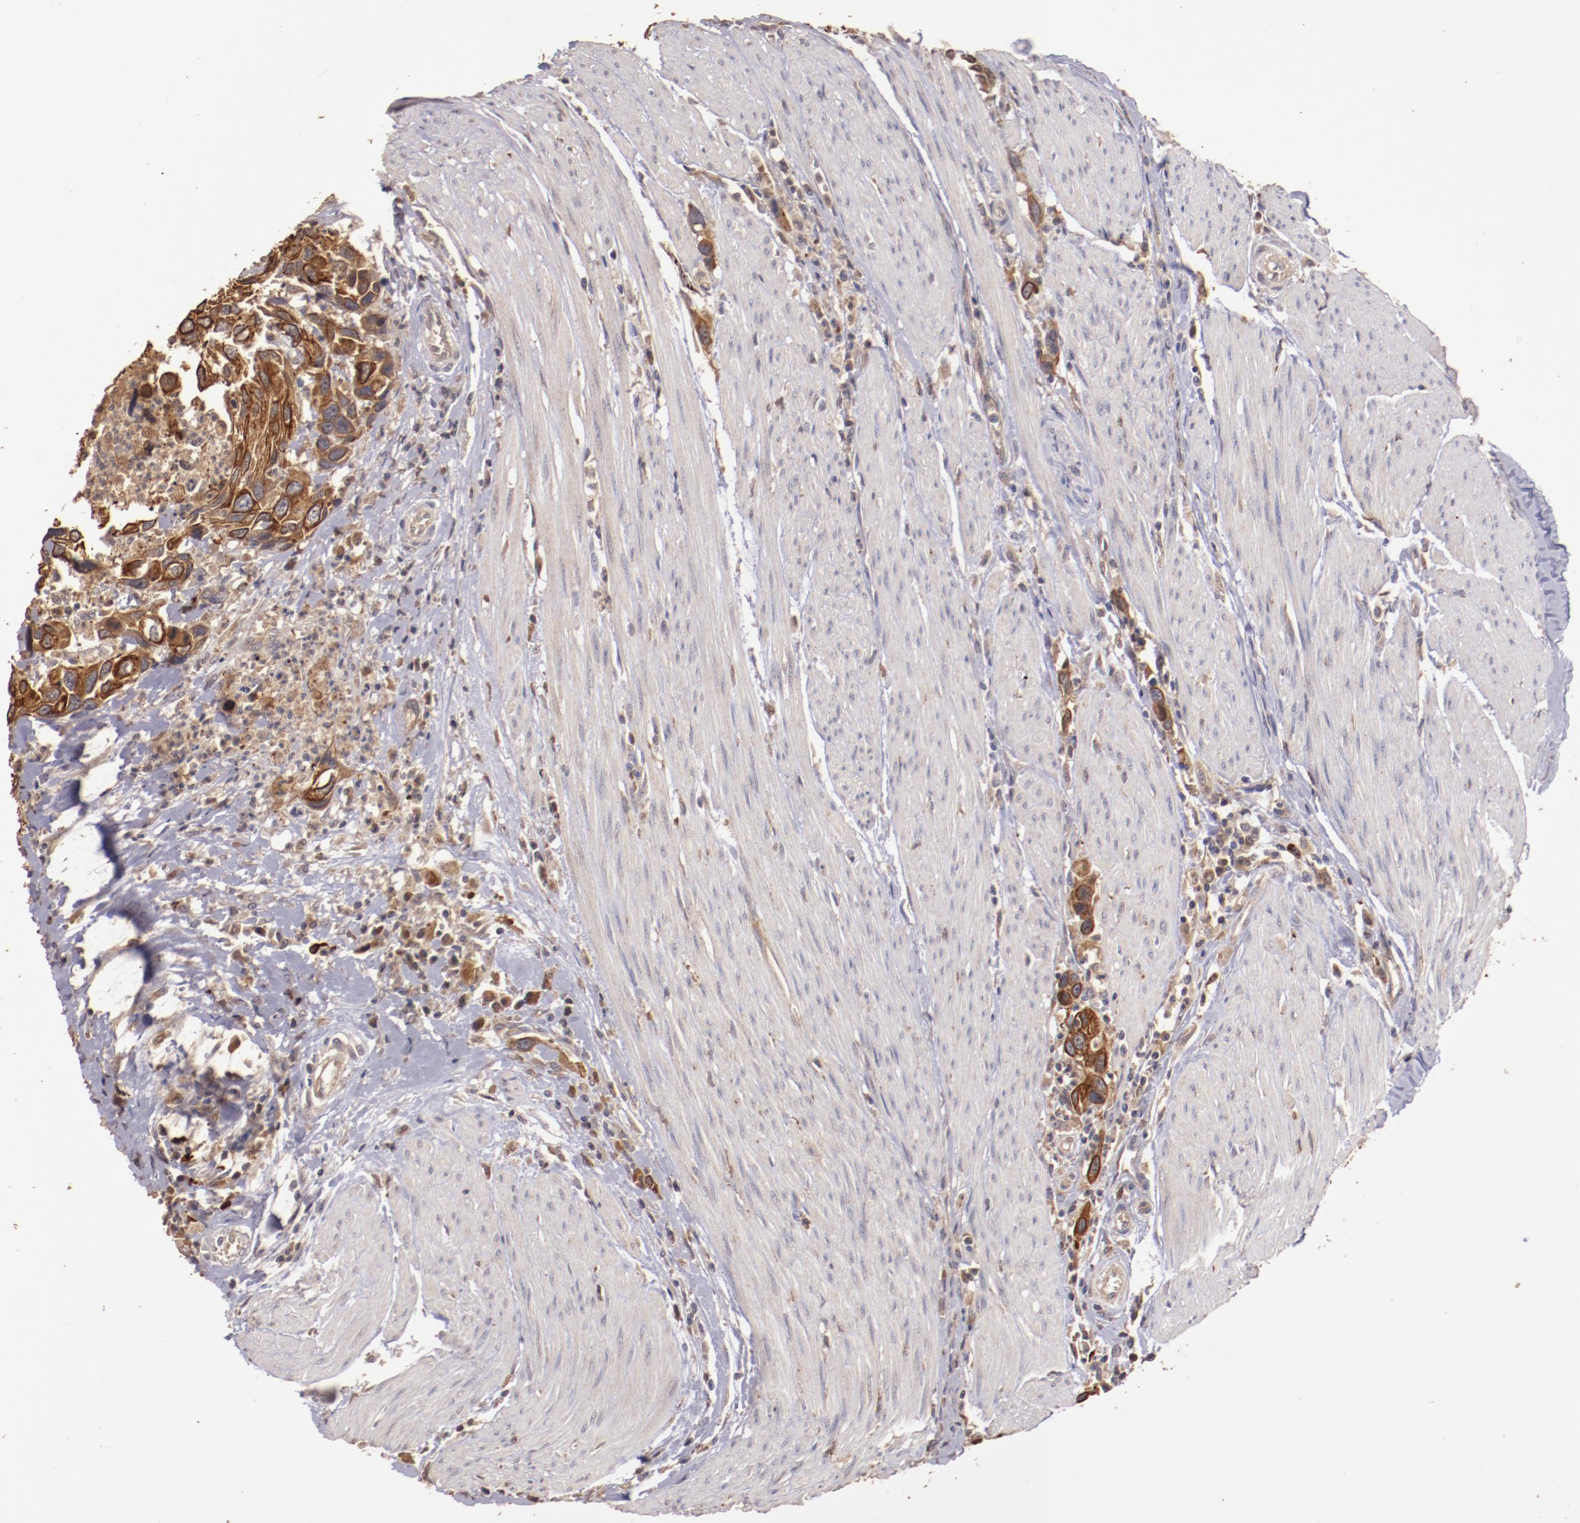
{"staining": {"intensity": "moderate", "quantity": ">75%", "location": "cytoplasmic/membranous"}, "tissue": "urothelial cancer", "cell_type": "Tumor cells", "image_type": "cancer", "snomed": [{"axis": "morphology", "description": "Urothelial carcinoma, High grade"}, {"axis": "topography", "description": "Urinary bladder"}], "caption": "Immunohistochemistry of urothelial cancer demonstrates medium levels of moderate cytoplasmic/membranous positivity in approximately >75% of tumor cells.", "gene": "SRRD", "patient": {"sex": "male", "age": 66}}